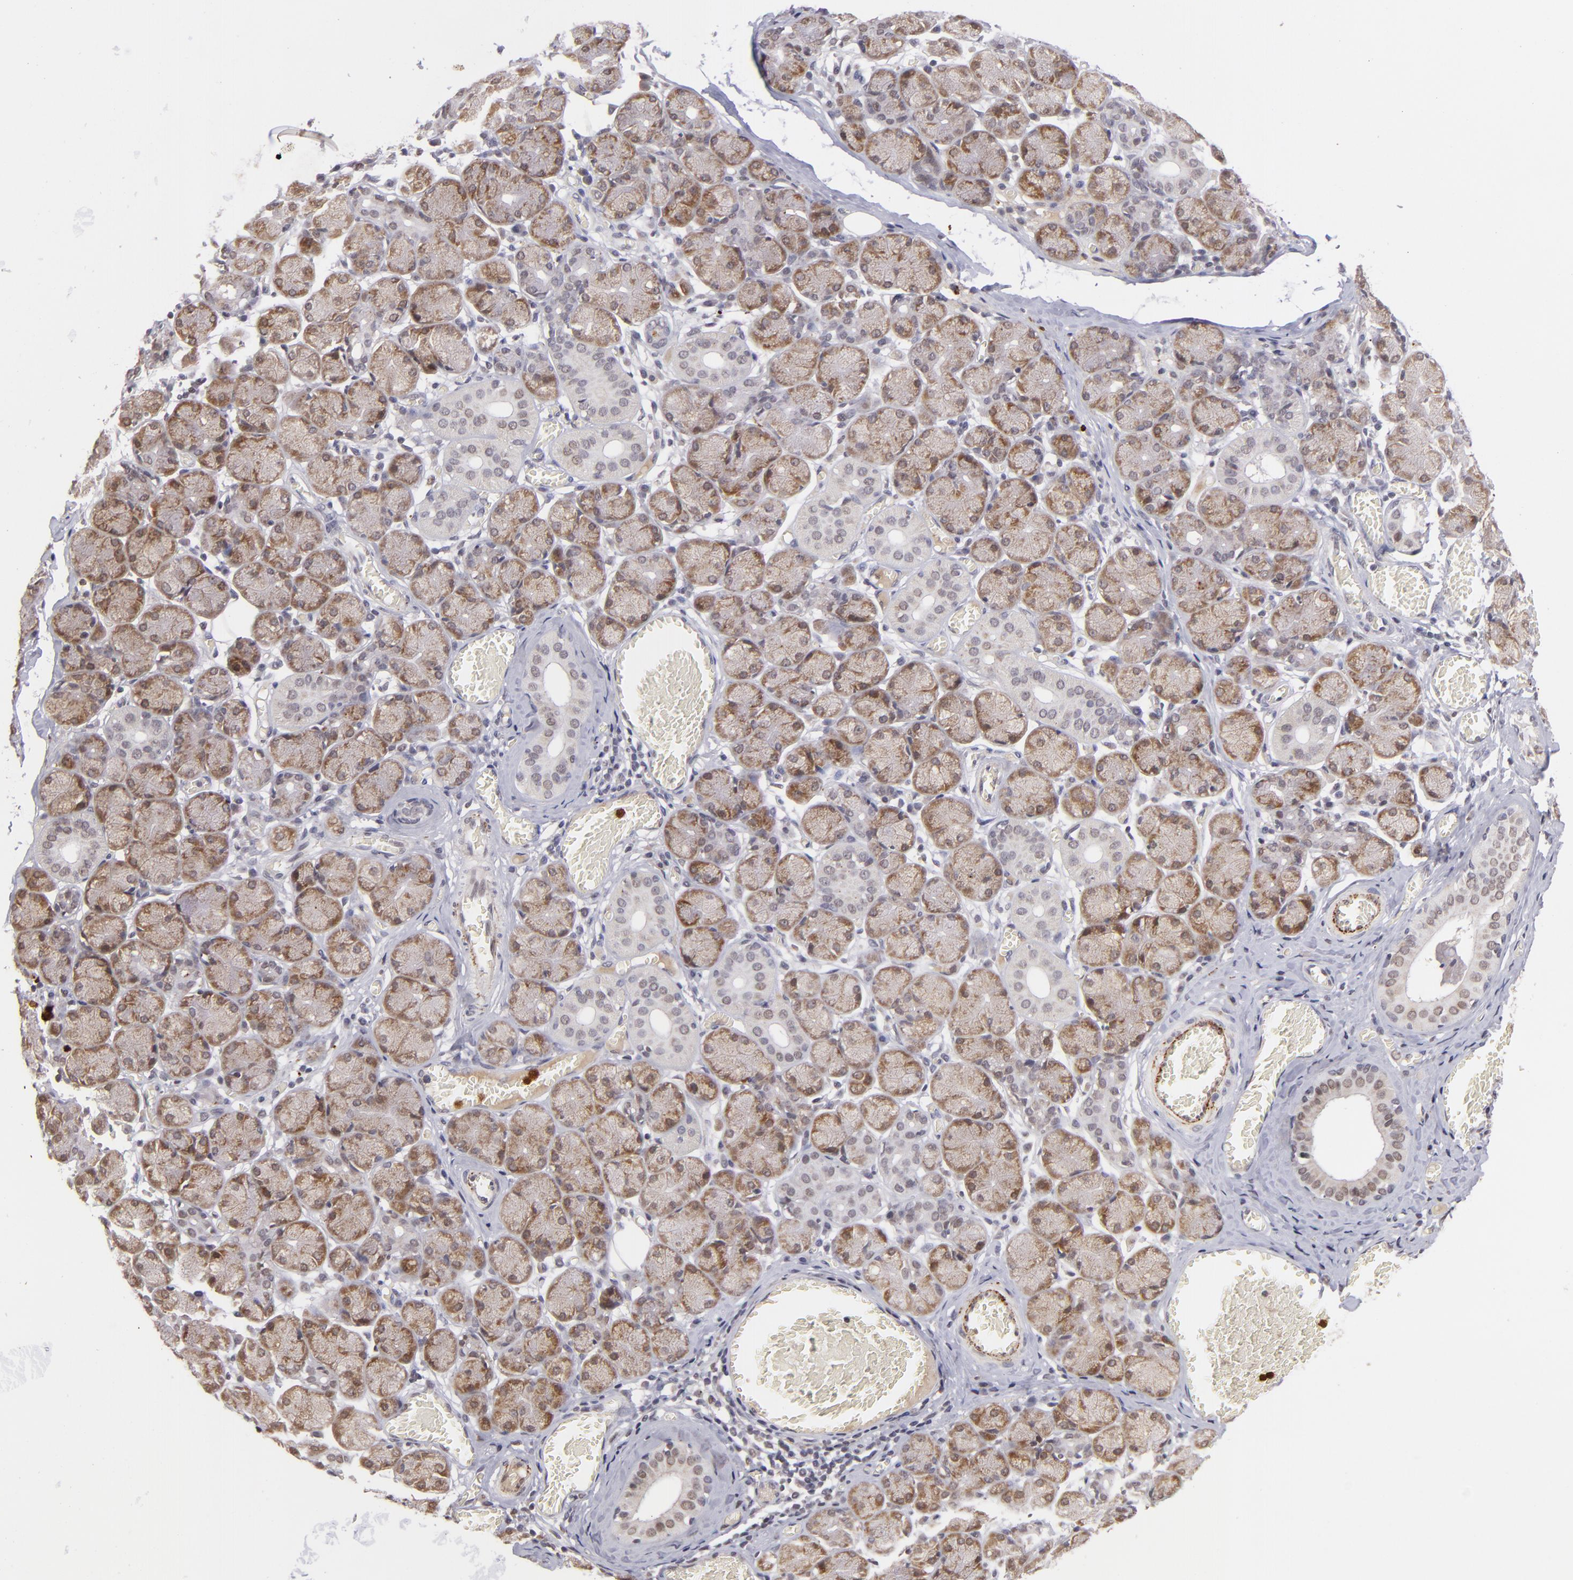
{"staining": {"intensity": "moderate", "quantity": ">75%", "location": "cytoplasmic/membranous,nuclear"}, "tissue": "salivary gland", "cell_type": "Glandular cells", "image_type": "normal", "snomed": [{"axis": "morphology", "description": "Normal tissue, NOS"}, {"axis": "topography", "description": "Salivary gland"}], "caption": "An immunohistochemistry histopathology image of benign tissue is shown. Protein staining in brown shows moderate cytoplasmic/membranous,nuclear positivity in salivary gland within glandular cells. The staining is performed using DAB brown chromogen to label protein expression. The nuclei are counter-stained blue using hematoxylin.", "gene": "RXRG", "patient": {"sex": "female", "age": 24}}